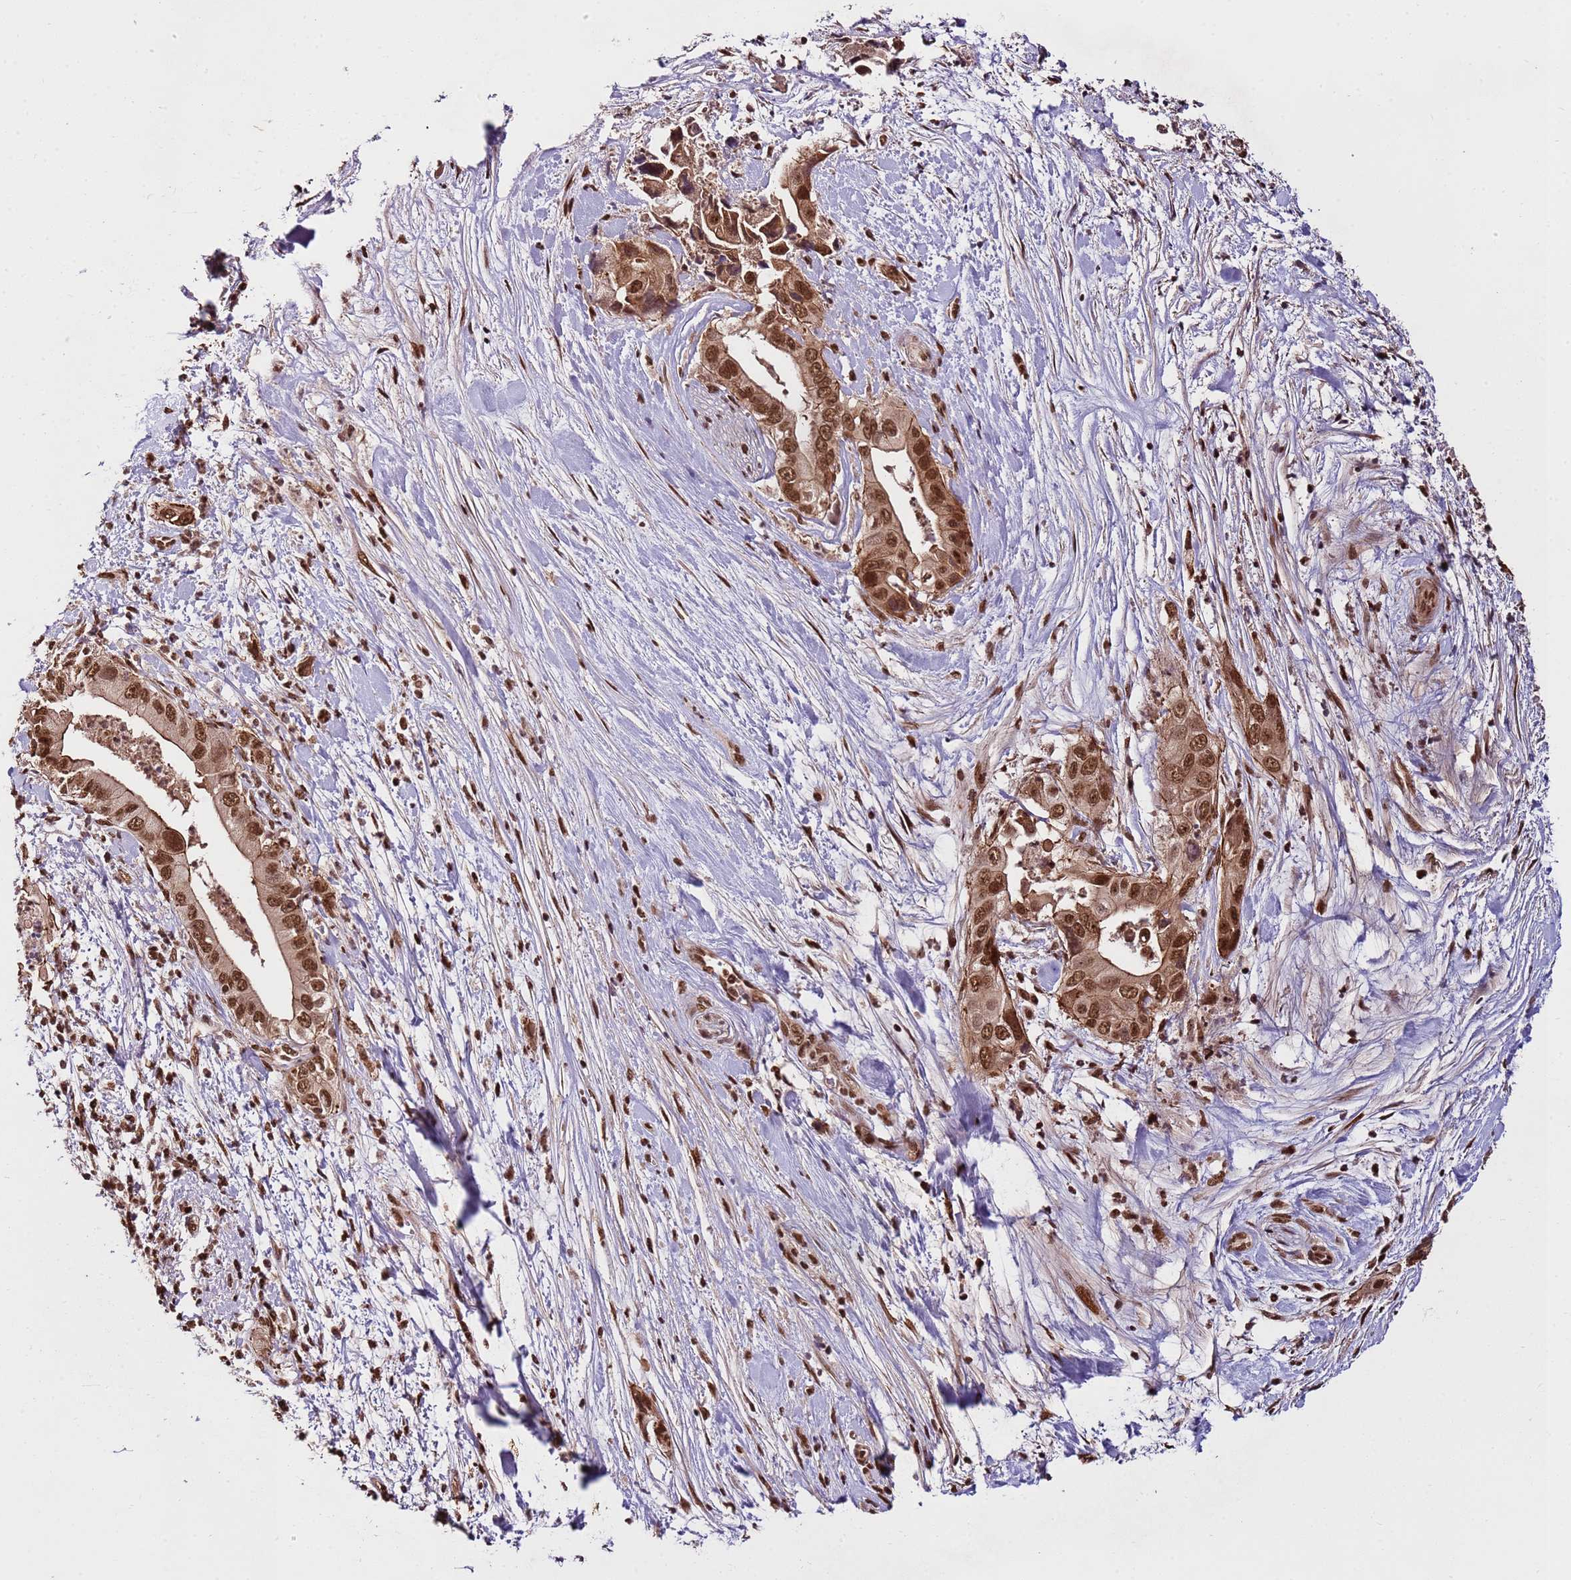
{"staining": {"intensity": "moderate", "quantity": ">75%", "location": "cytoplasmic/membranous,nuclear"}, "tissue": "pancreatic cancer", "cell_type": "Tumor cells", "image_type": "cancer", "snomed": [{"axis": "morphology", "description": "Adenocarcinoma, NOS"}, {"axis": "topography", "description": "Pancreas"}], "caption": "Tumor cells exhibit moderate cytoplasmic/membranous and nuclear expression in about >75% of cells in pancreatic cancer.", "gene": "ZBTB12", "patient": {"sex": "female", "age": 78}}